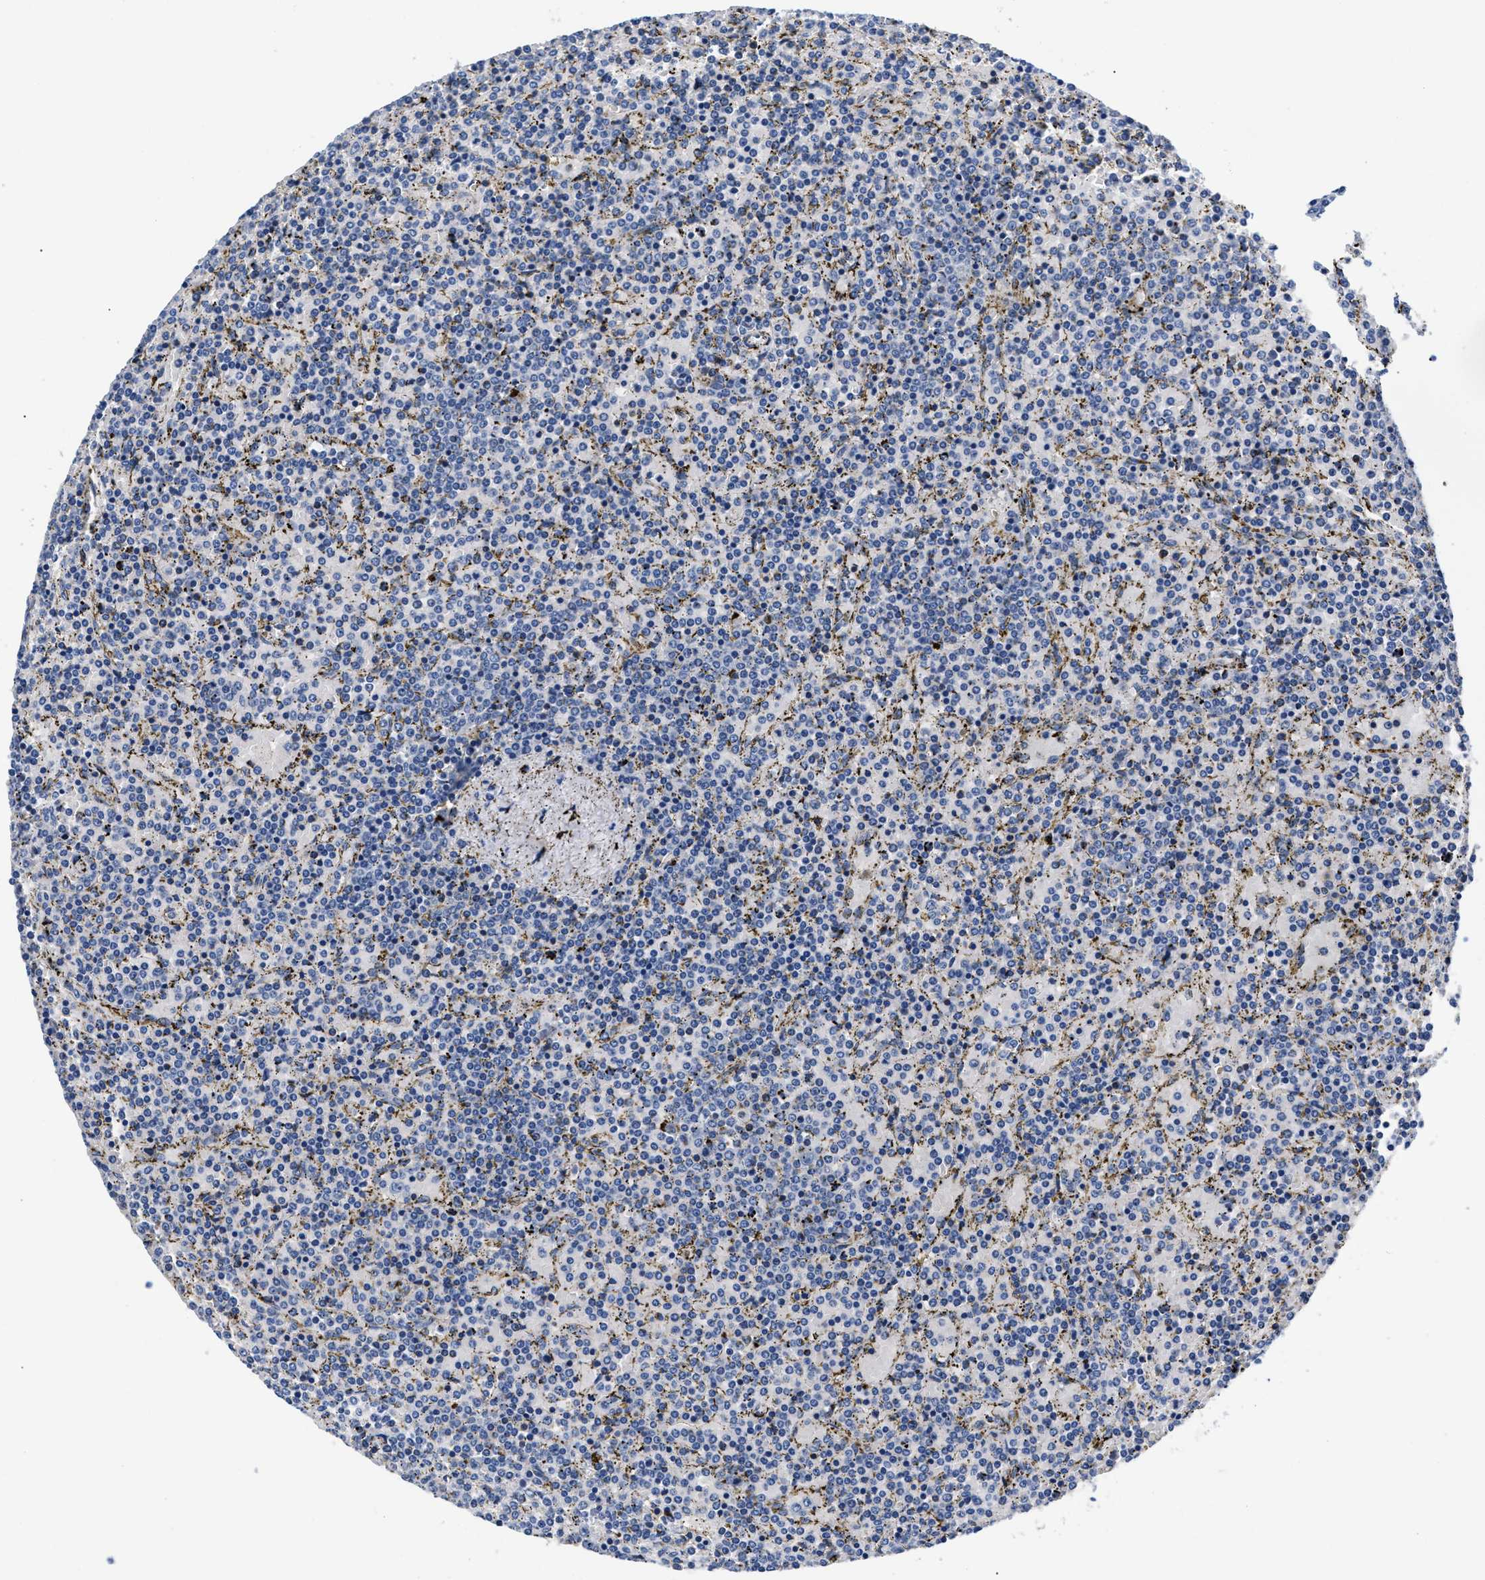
{"staining": {"intensity": "negative", "quantity": "none", "location": "none"}, "tissue": "lymphoma", "cell_type": "Tumor cells", "image_type": "cancer", "snomed": [{"axis": "morphology", "description": "Malignant lymphoma, non-Hodgkin's type, Low grade"}, {"axis": "topography", "description": "Spleen"}], "caption": "High power microscopy photomicrograph of an immunohistochemistry micrograph of low-grade malignant lymphoma, non-Hodgkin's type, revealing no significant expression in tumor cells.", "gene": "P2RY4", "patient": {"sex": "female", "age": 77}}